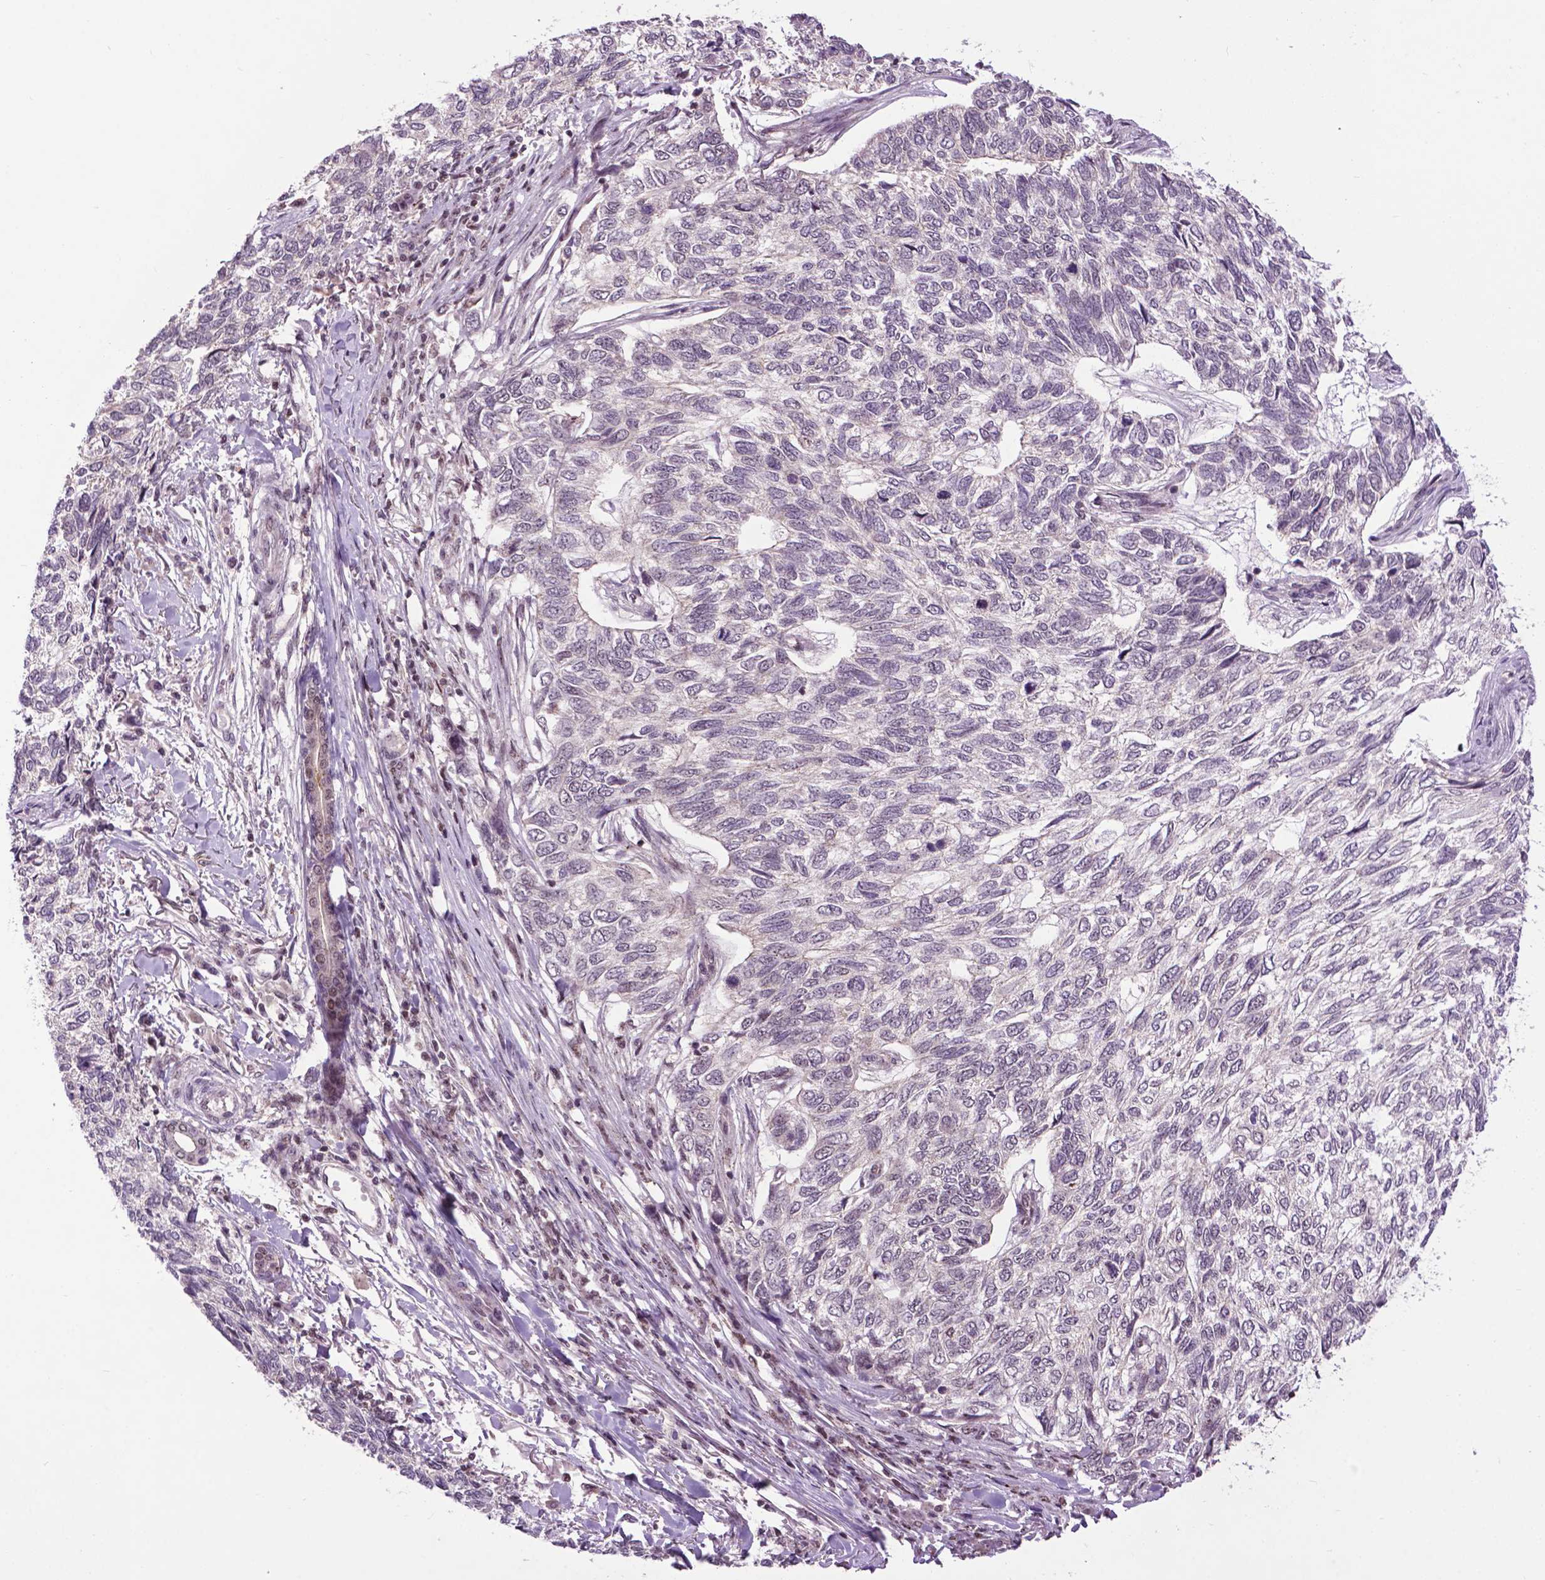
{"staining": {"intensity": "negative", "quantity": "none", "location": "none"}, "tissue": "skin cancer", "cell_type": "Tumor cells", "image_type": "cancer", "snomed": [{"axis": "morphology", "description": "Basal cell carcinoma"}, {"axis": "topography", "description": "Skin"}], "caption": "Tumor cells show no significant protein staining in skin cancer (basal cell carcinoma).", "gene": "EAF1", "patient": {"sex": "female", "age": 65}}